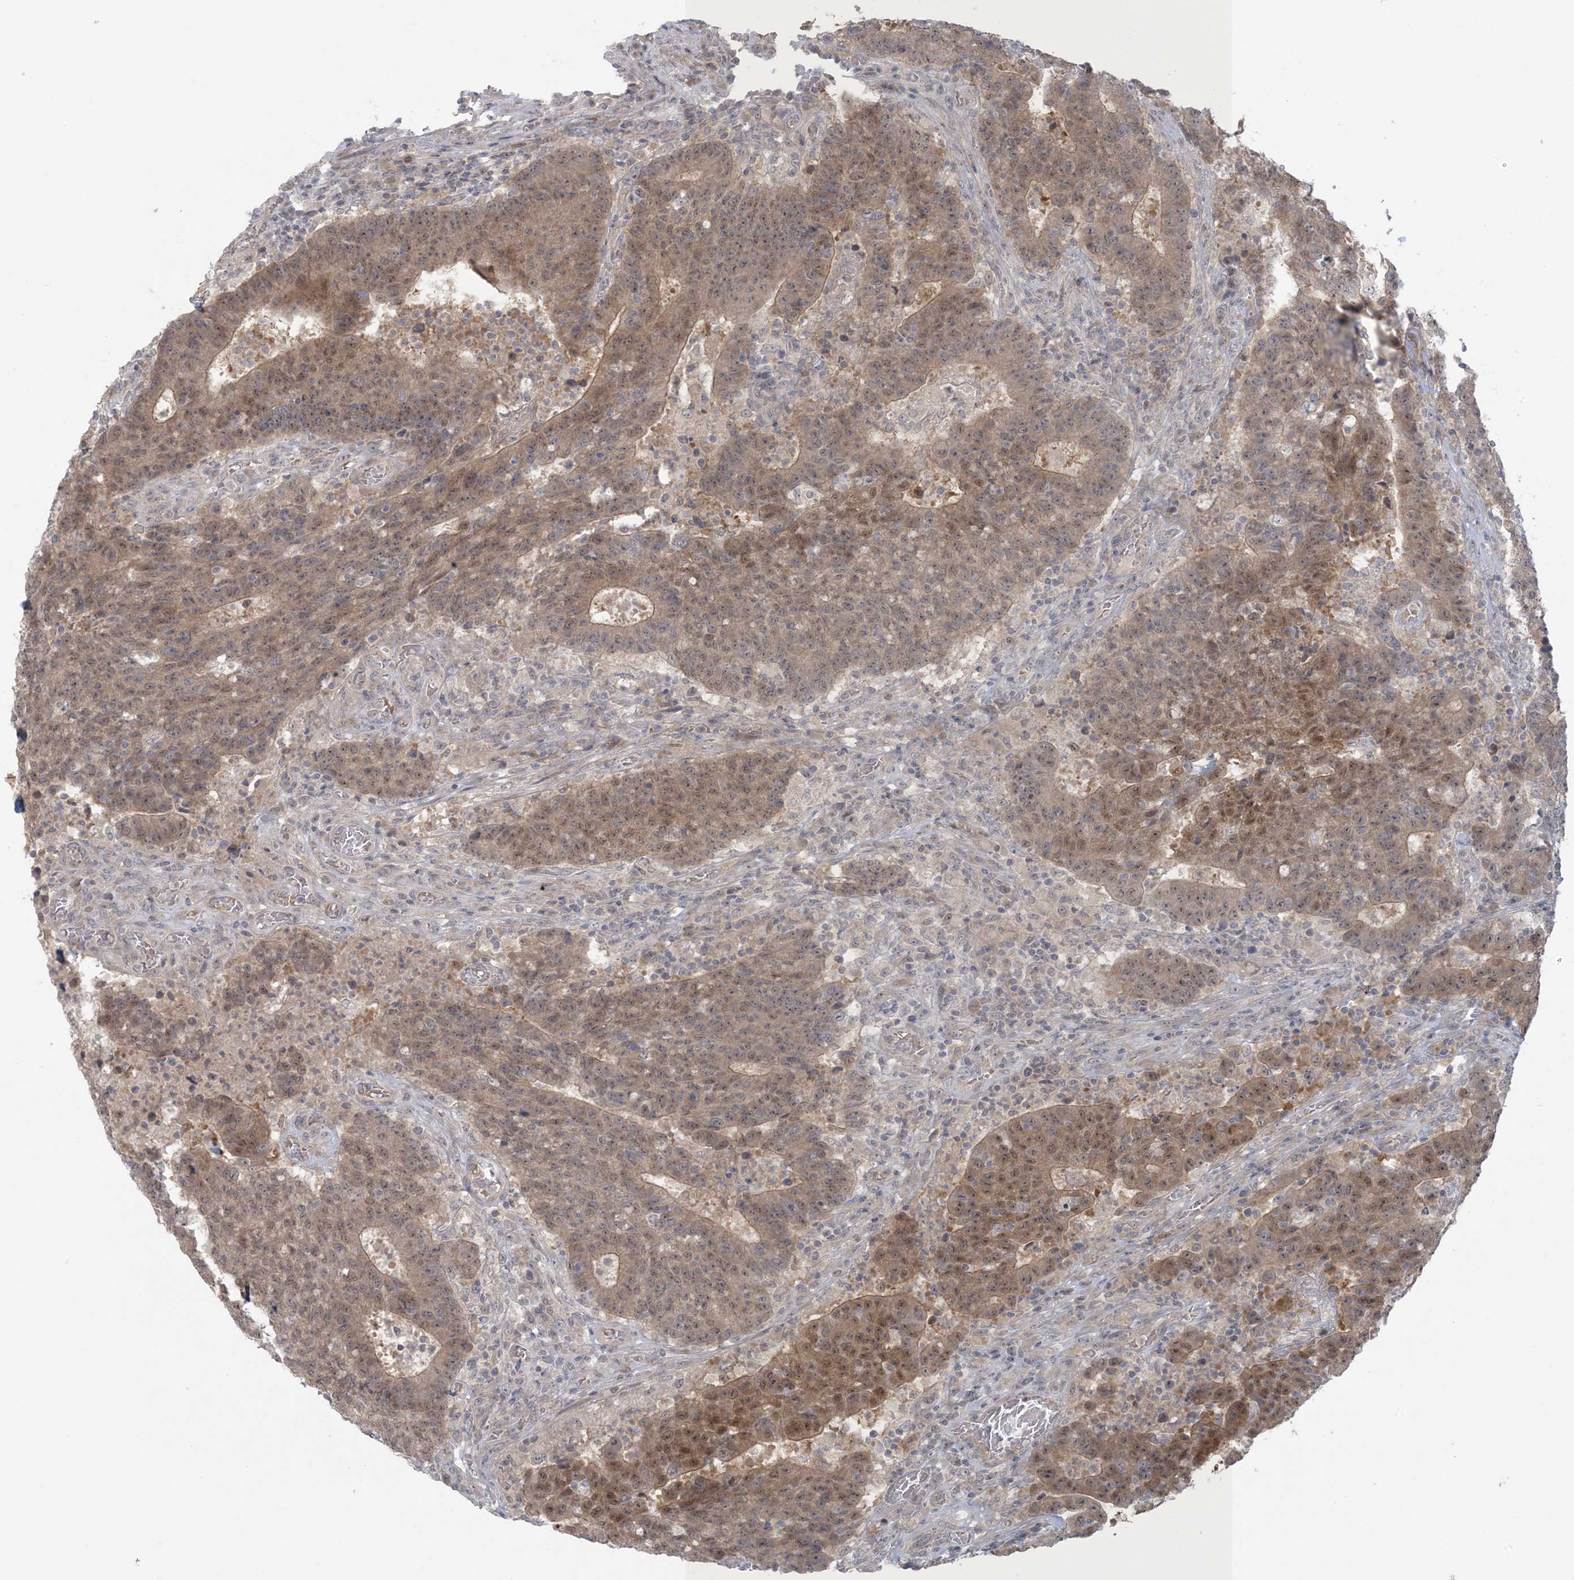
{"staining": {"intensity": "weak", "quantity": ">75%", "location": "nuclear"}, "tissue": "colorectal cancer", "cell_type": "Tumor cells", "image_type": "cancer", "snomed": [{"axis": "morphology", "description": "Adenocarcinoma, NOS"}, {"axis": "topography", "description": "Colon"}], "caption": "Immunohistochemical staining of colorectal cancer shows low levels of weak nuclear positivity in about >75% of tumor cells.", "gene": "NRBP2", "patient": {"sex": "female", "age": 75}}